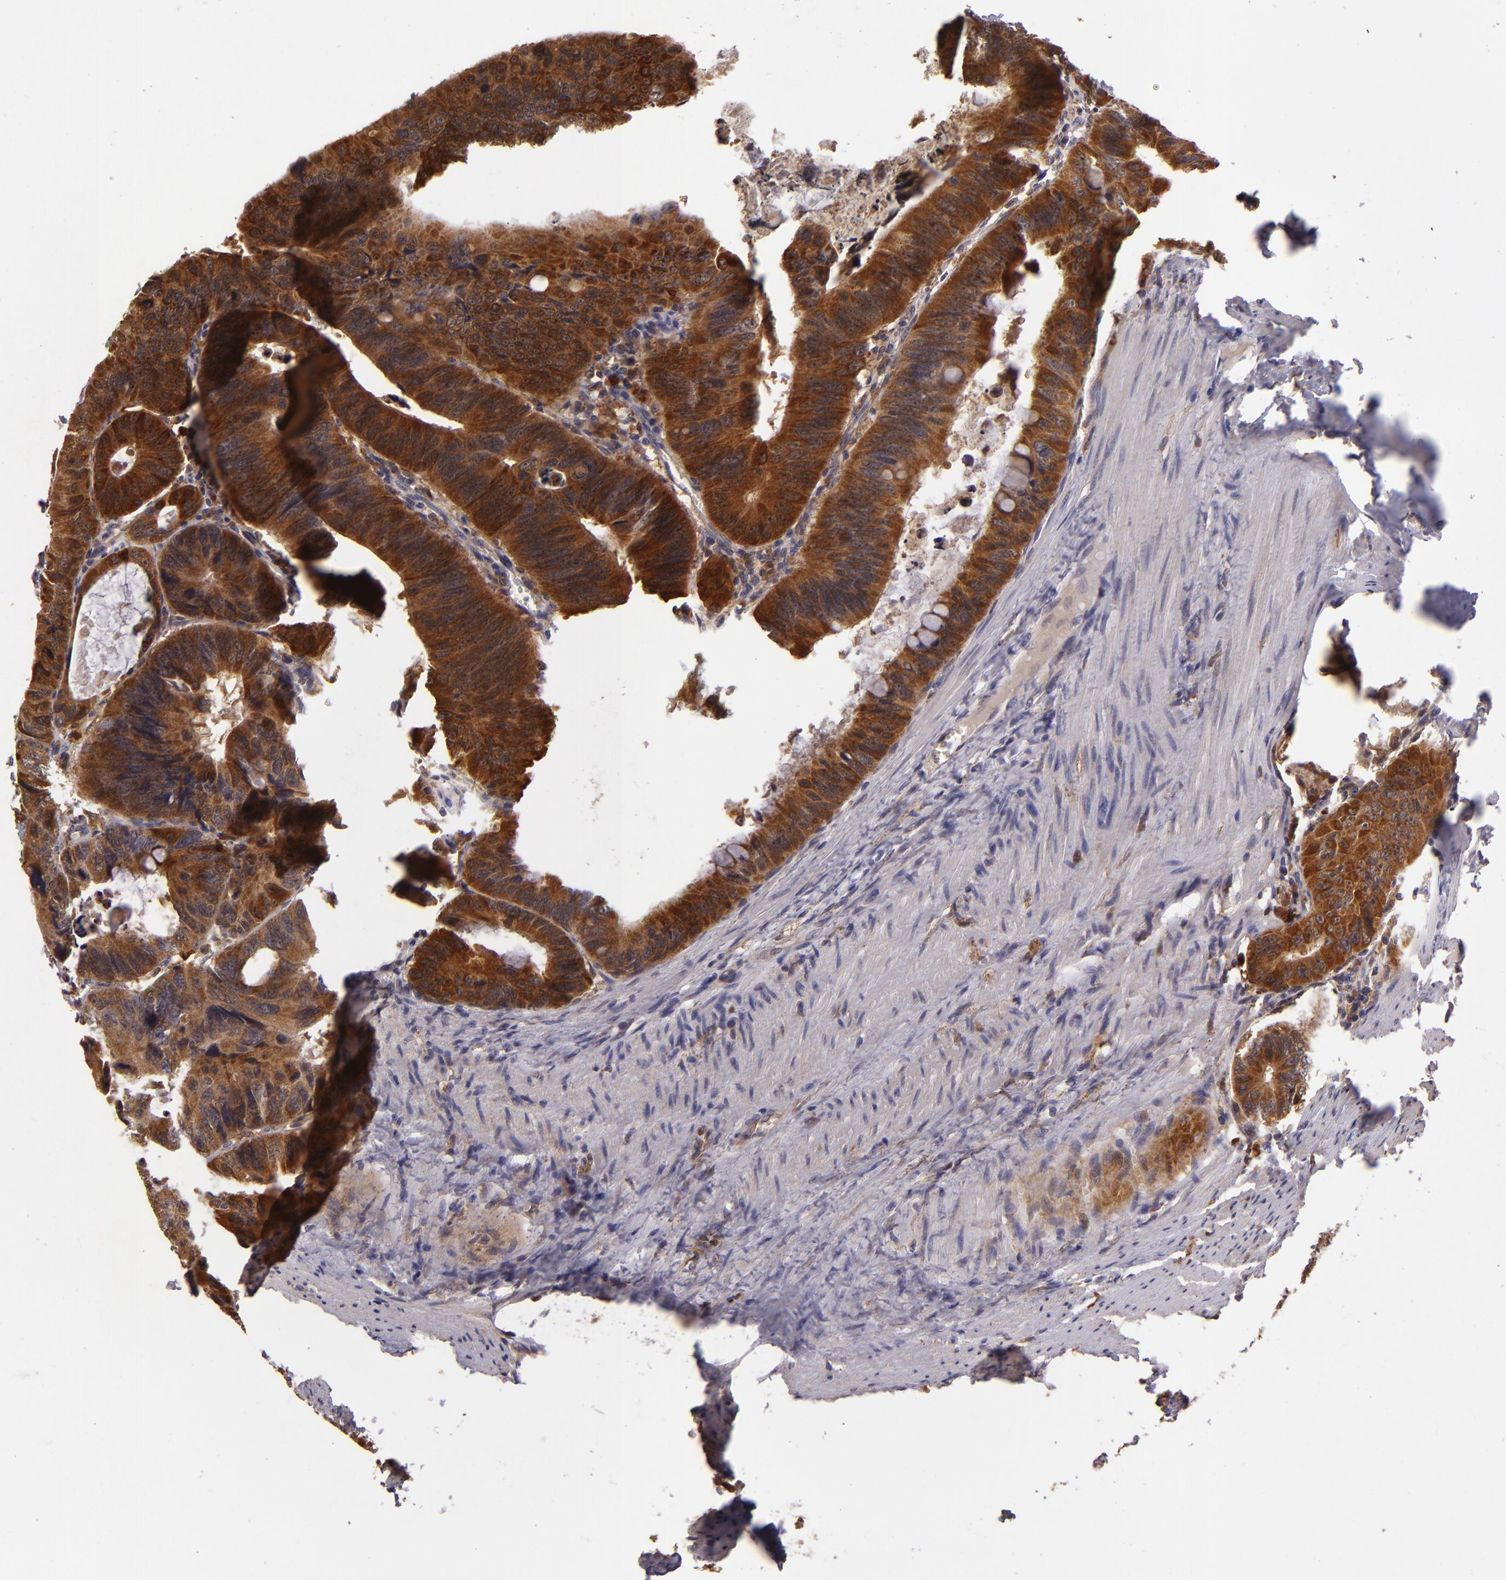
{"staining": {"intensity": "strong", "quantity": ">75%", "location": "cytoplasmic/membranous"}, "tissue": "colorectal cancer", "cell_type": "Tumor cells", "image_type": "cancer", "snomed": [{"axis": "morphology", "description": "Adenocarcinoma, NOS"}, {"axis": "topography", "description": "Colon"}], "caption": "Tumor cells reveal strong cytoplasmic/membranous expression in about >75% of cells in colorectal cancer (adenocarcinoma). (Stains: DAB (3,3'-diaminobenzidine) in brown, nuclei in blue, Microscopy: brightfield microscopy at high magnification).", "gene": "FHIT", "patient": {"sex": "female", "age": 55}}